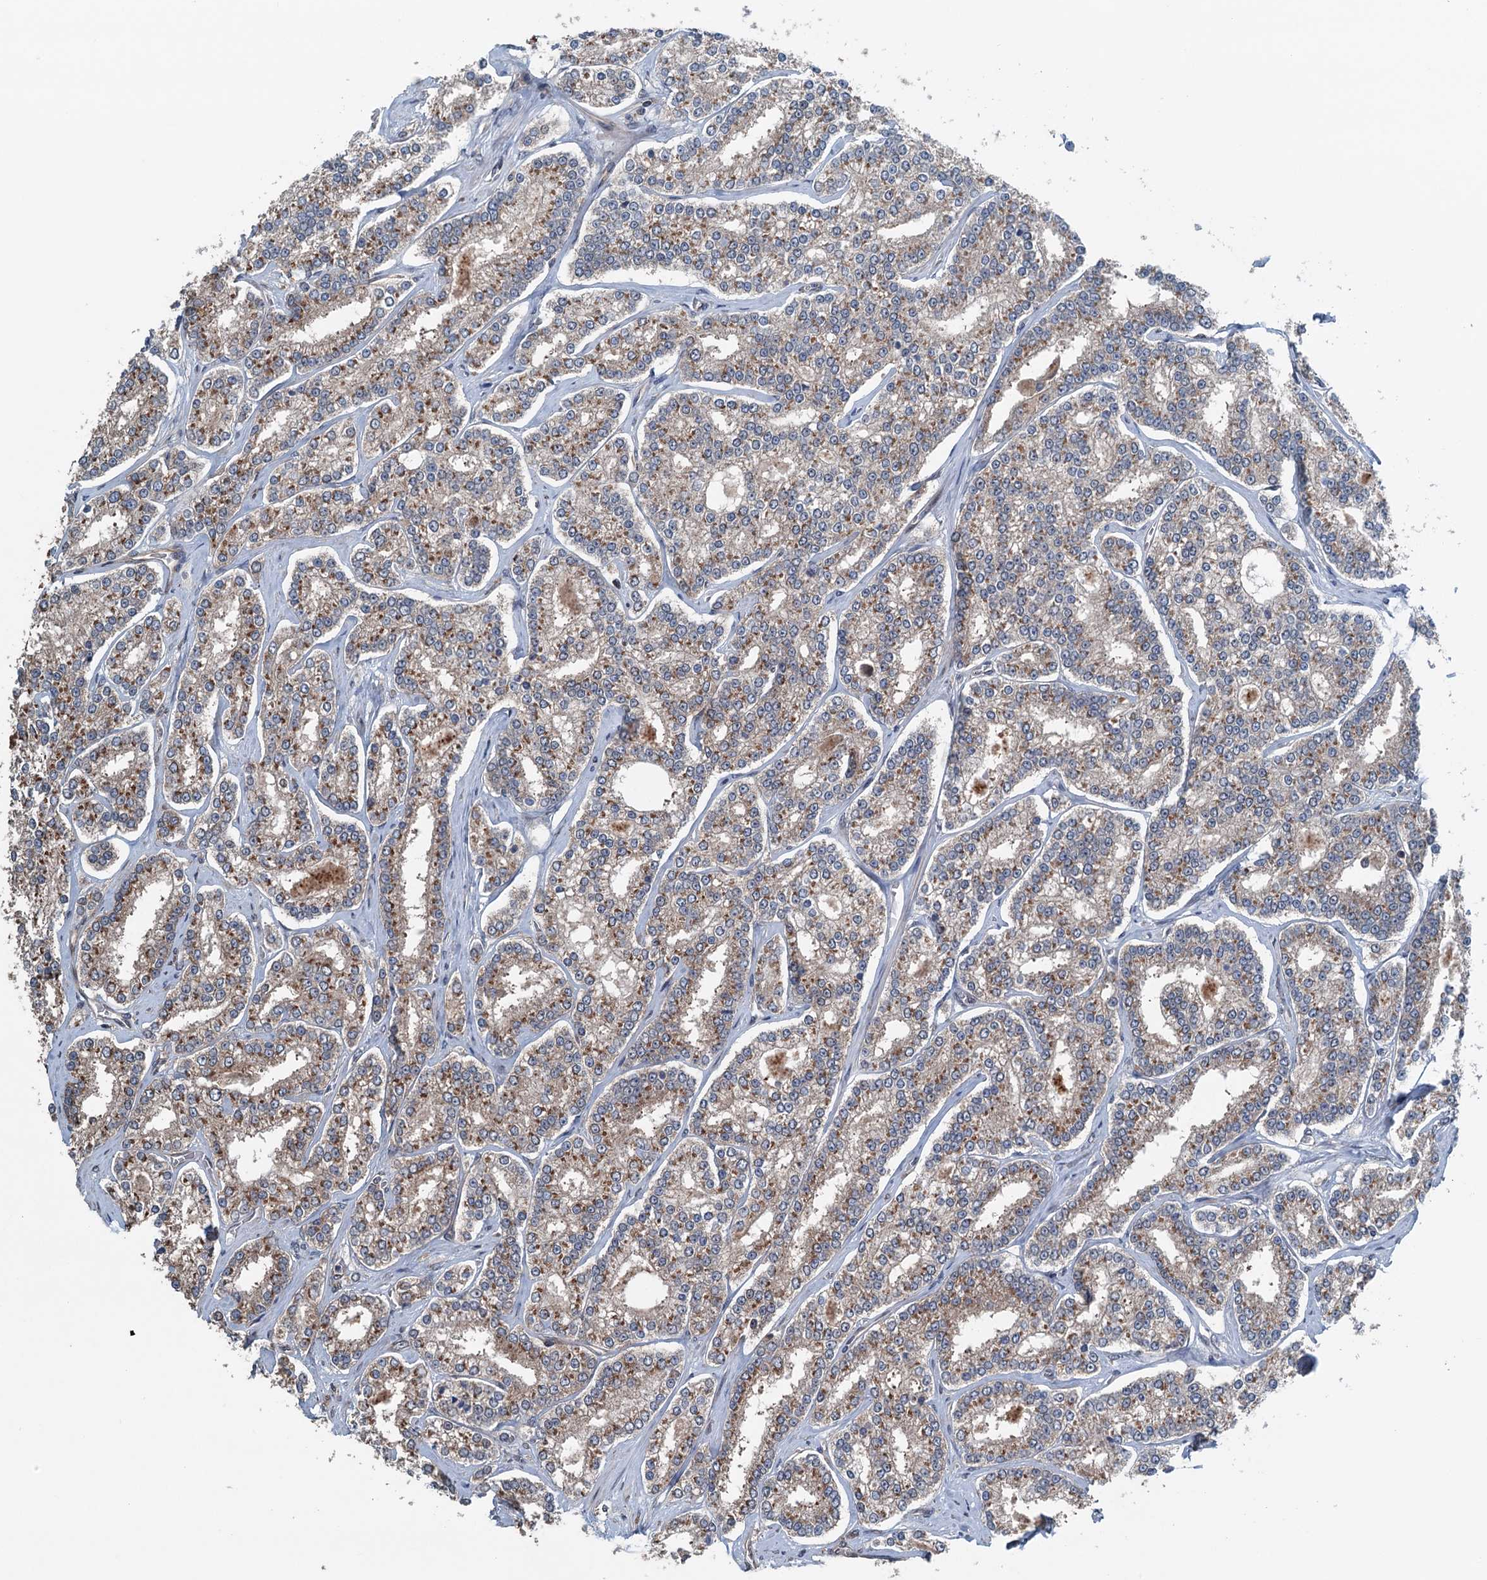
{"staining": {"intensity": "moderate", "quantity": ">75%", "location": "cytoplasmic/membranous"}, "tissue": "prostate cancer", "cell_type": "Tumor cells", "image_type": "cancer", "snomed": [{"axis": "morphology", "description": "Normal tissue, NOS"}, {"axis": "morphology", "description": "Adenocarcinoma, High grade"}, {"axis": "topography", "description": "Prostate"}], "caption": "Prostate adenocarcinoma (high-grade) was stained to show a protein in brown. There is medium levels of moderate cytoplasmic/membranous positivity in about >75% of tumor cells.", "gene": "TRAPPC8", "patient": {"sex": "male", "age": 83}}